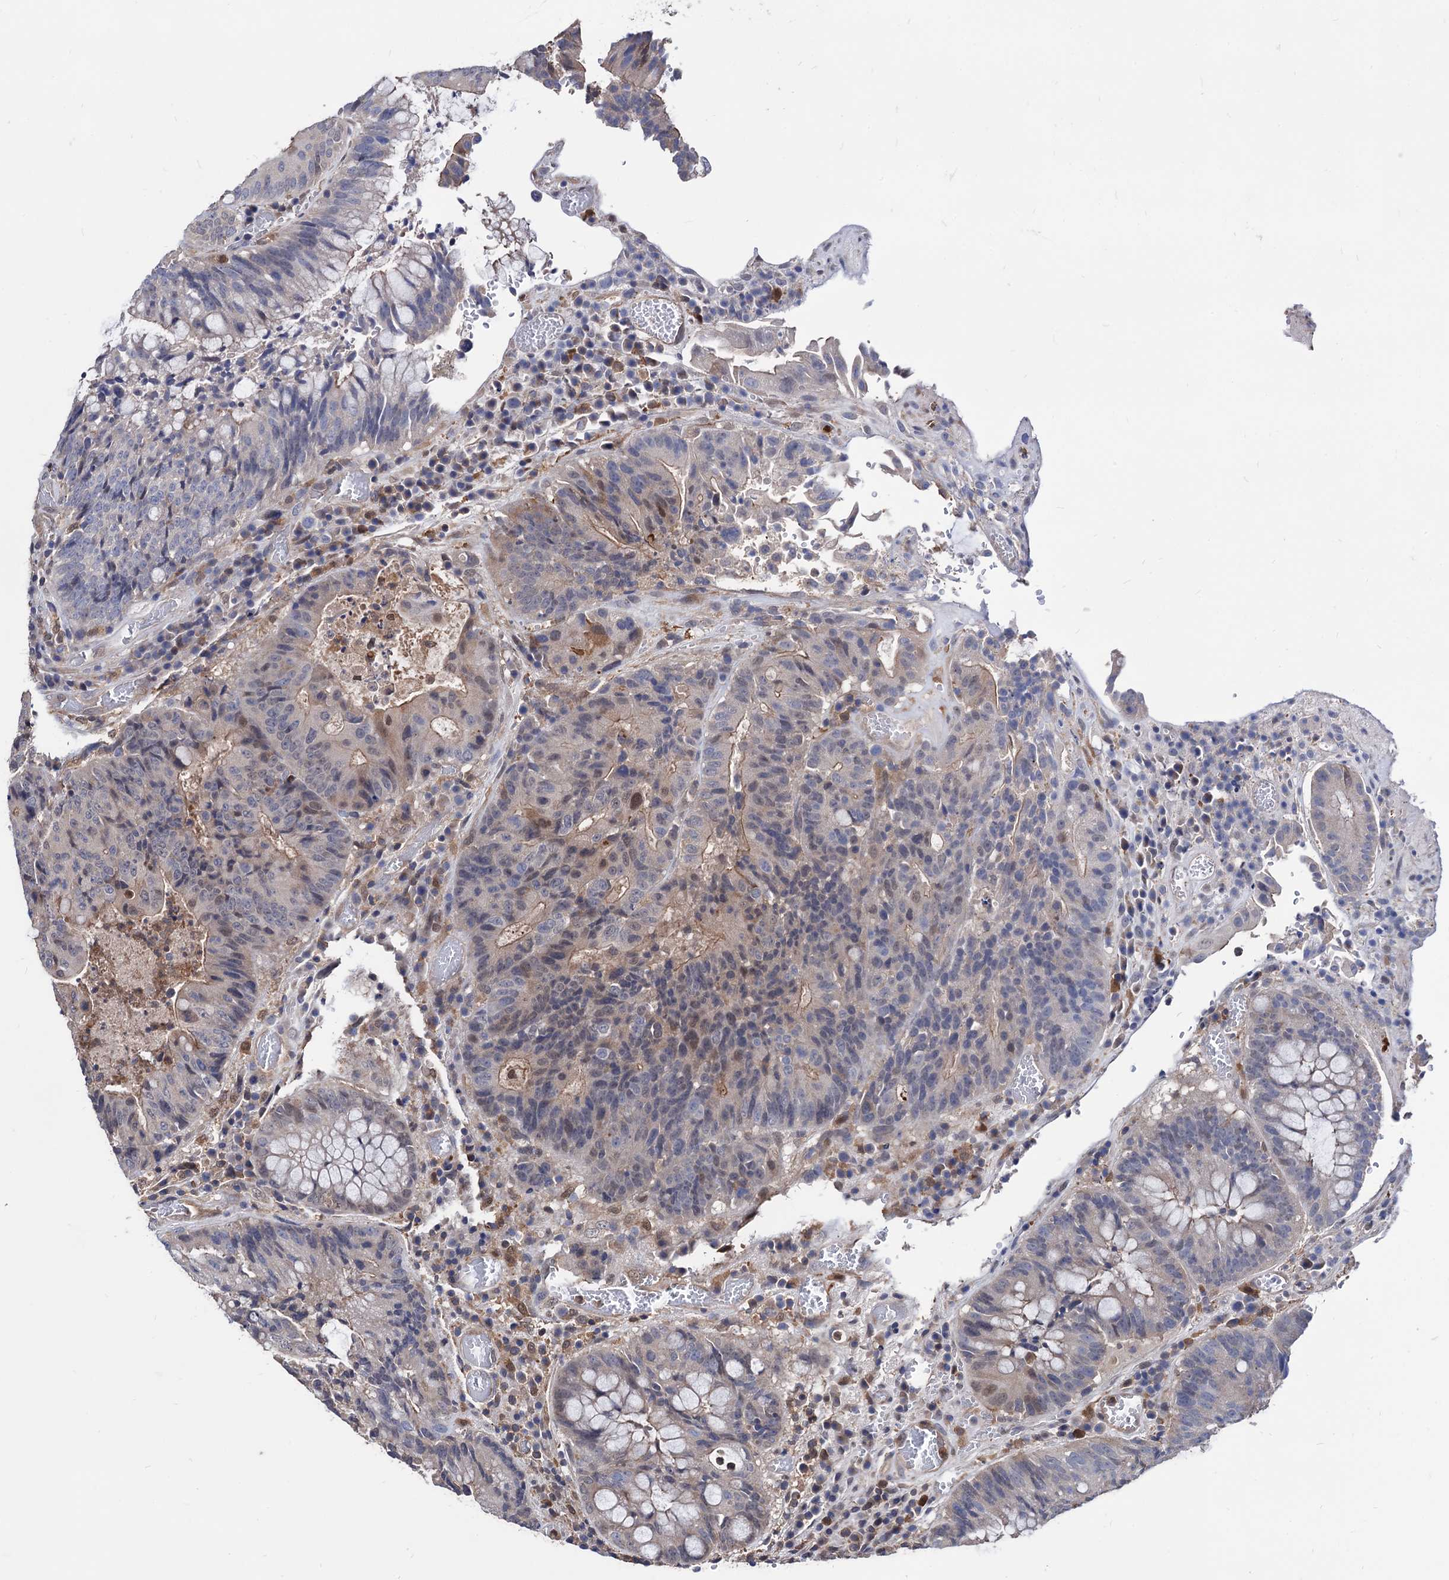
{"staining": {"intensity": "weak", "quantity": "<25%", "location": "cytoplasmic/membranous,nuclear"}, "tissue": "colorectal cancer", "cell_type": "Tumor cells", "image_type": "cancer", "snomed": [{"axis": "morphology", "description": "Adenocarcinoma, NOS"}, {"axis": "topography", "description": "Rectum"}], "caption": "This is a micrograph of immunohistochemistry (IHC) staining of colorectal cancer, which shows no staining in tumor cells. (Brightfield microscopy of DAB immunohistochemistry at high magnification).", "gene": "CPPED1", "patient": {"sex": "male", "age": 69}}